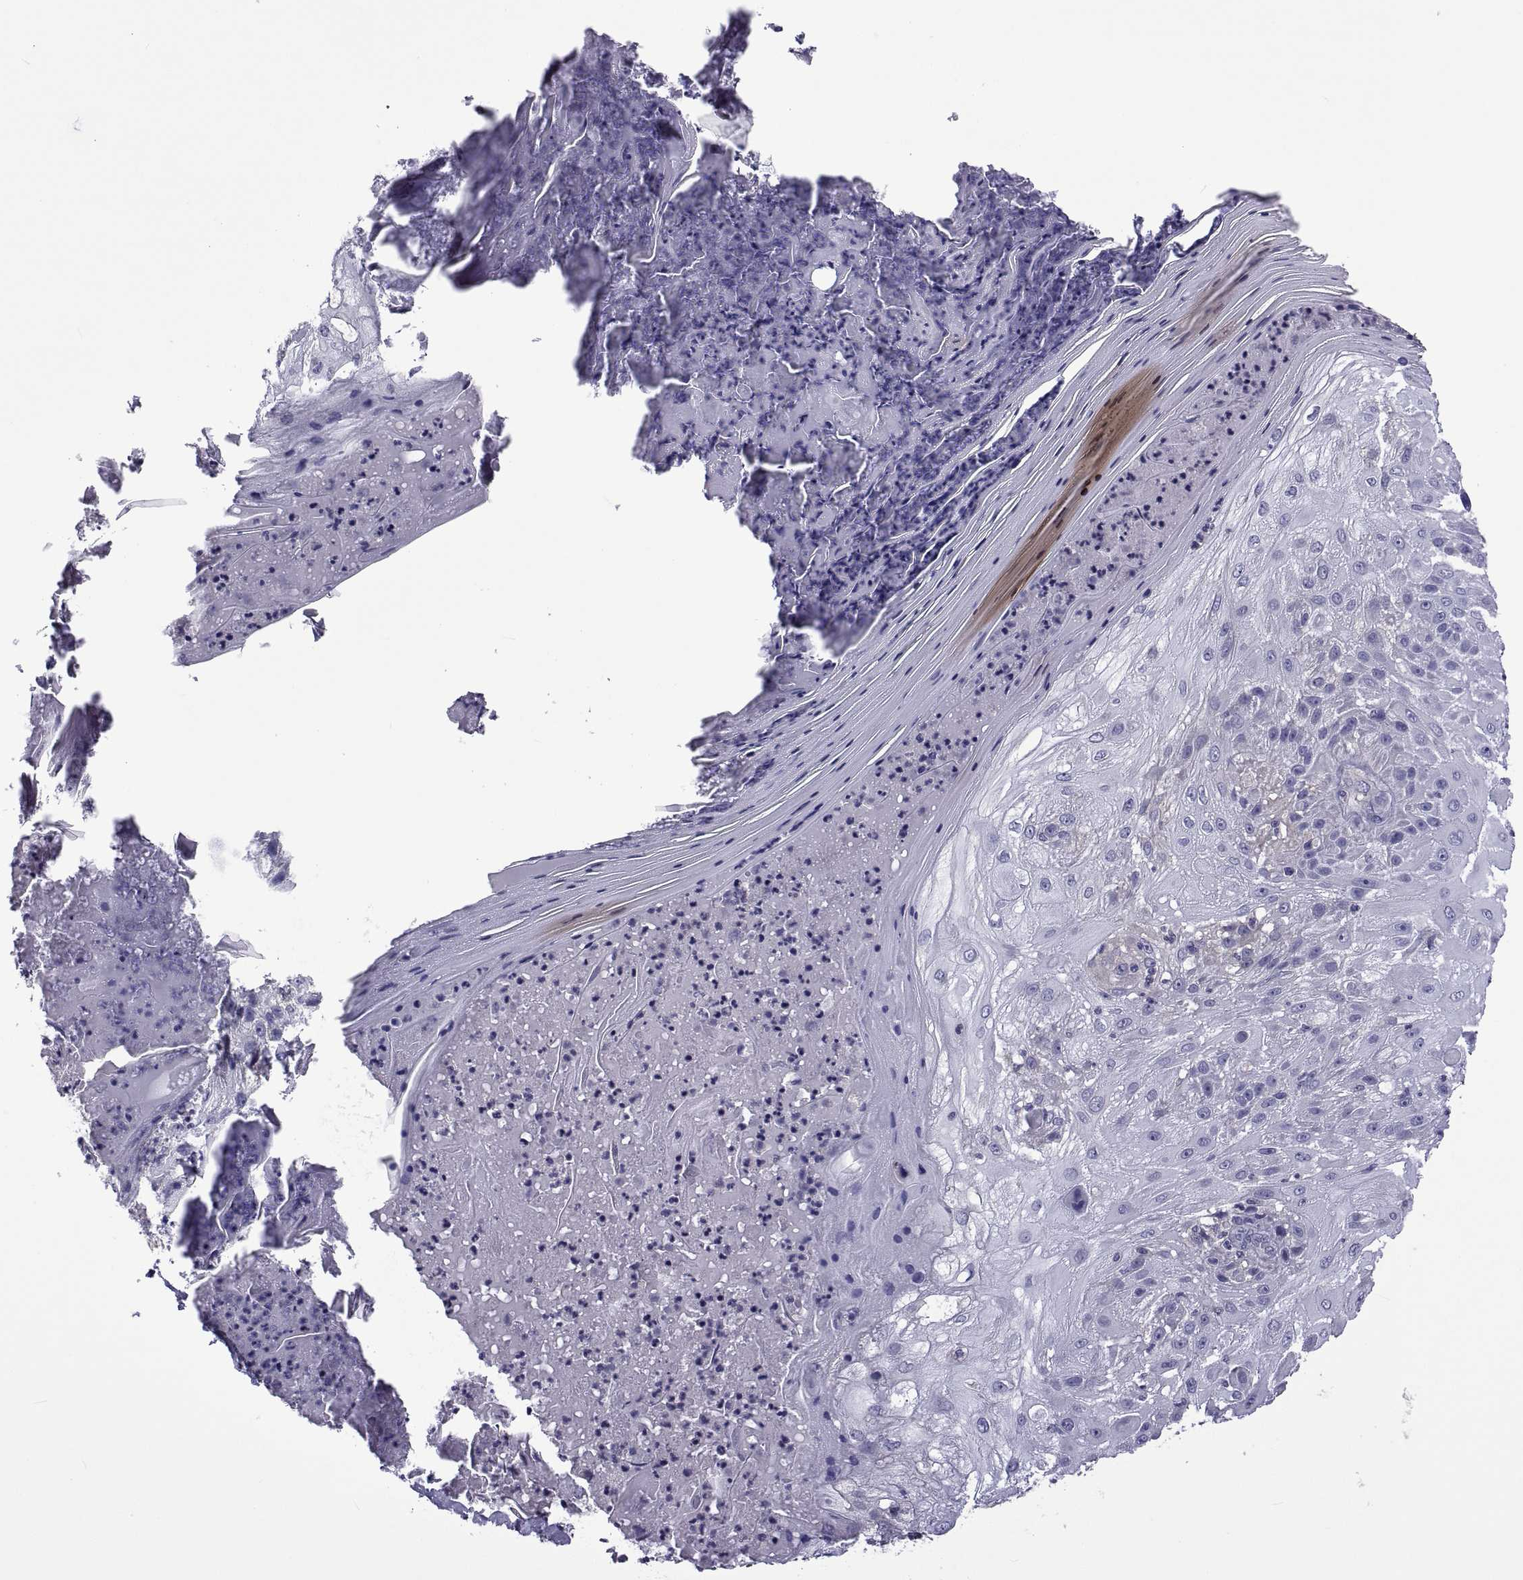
{"staining": {"intensity": "weak", "quantity": "<25%", "location": "cytoplasmic/membranous"}, "tissue": "skin cancer", "cell_type": "Tumor cells", "image_type": "cancer", "snomed": [{"axis": "morphology", "description": "Normal tissue, NOS"}, {"axis": "morphology", "description": "Squamous cell carcinoma, NOS"}, {"axis": "topography", "description": "Skin"}], "caption": "Image shows no protein positivity in tumor cells of skin cancer tissue. (IHC, brightfield microscopy, high magnification).", "gene": "TMC3", "patient": {"sex": "female", "age": 83}}